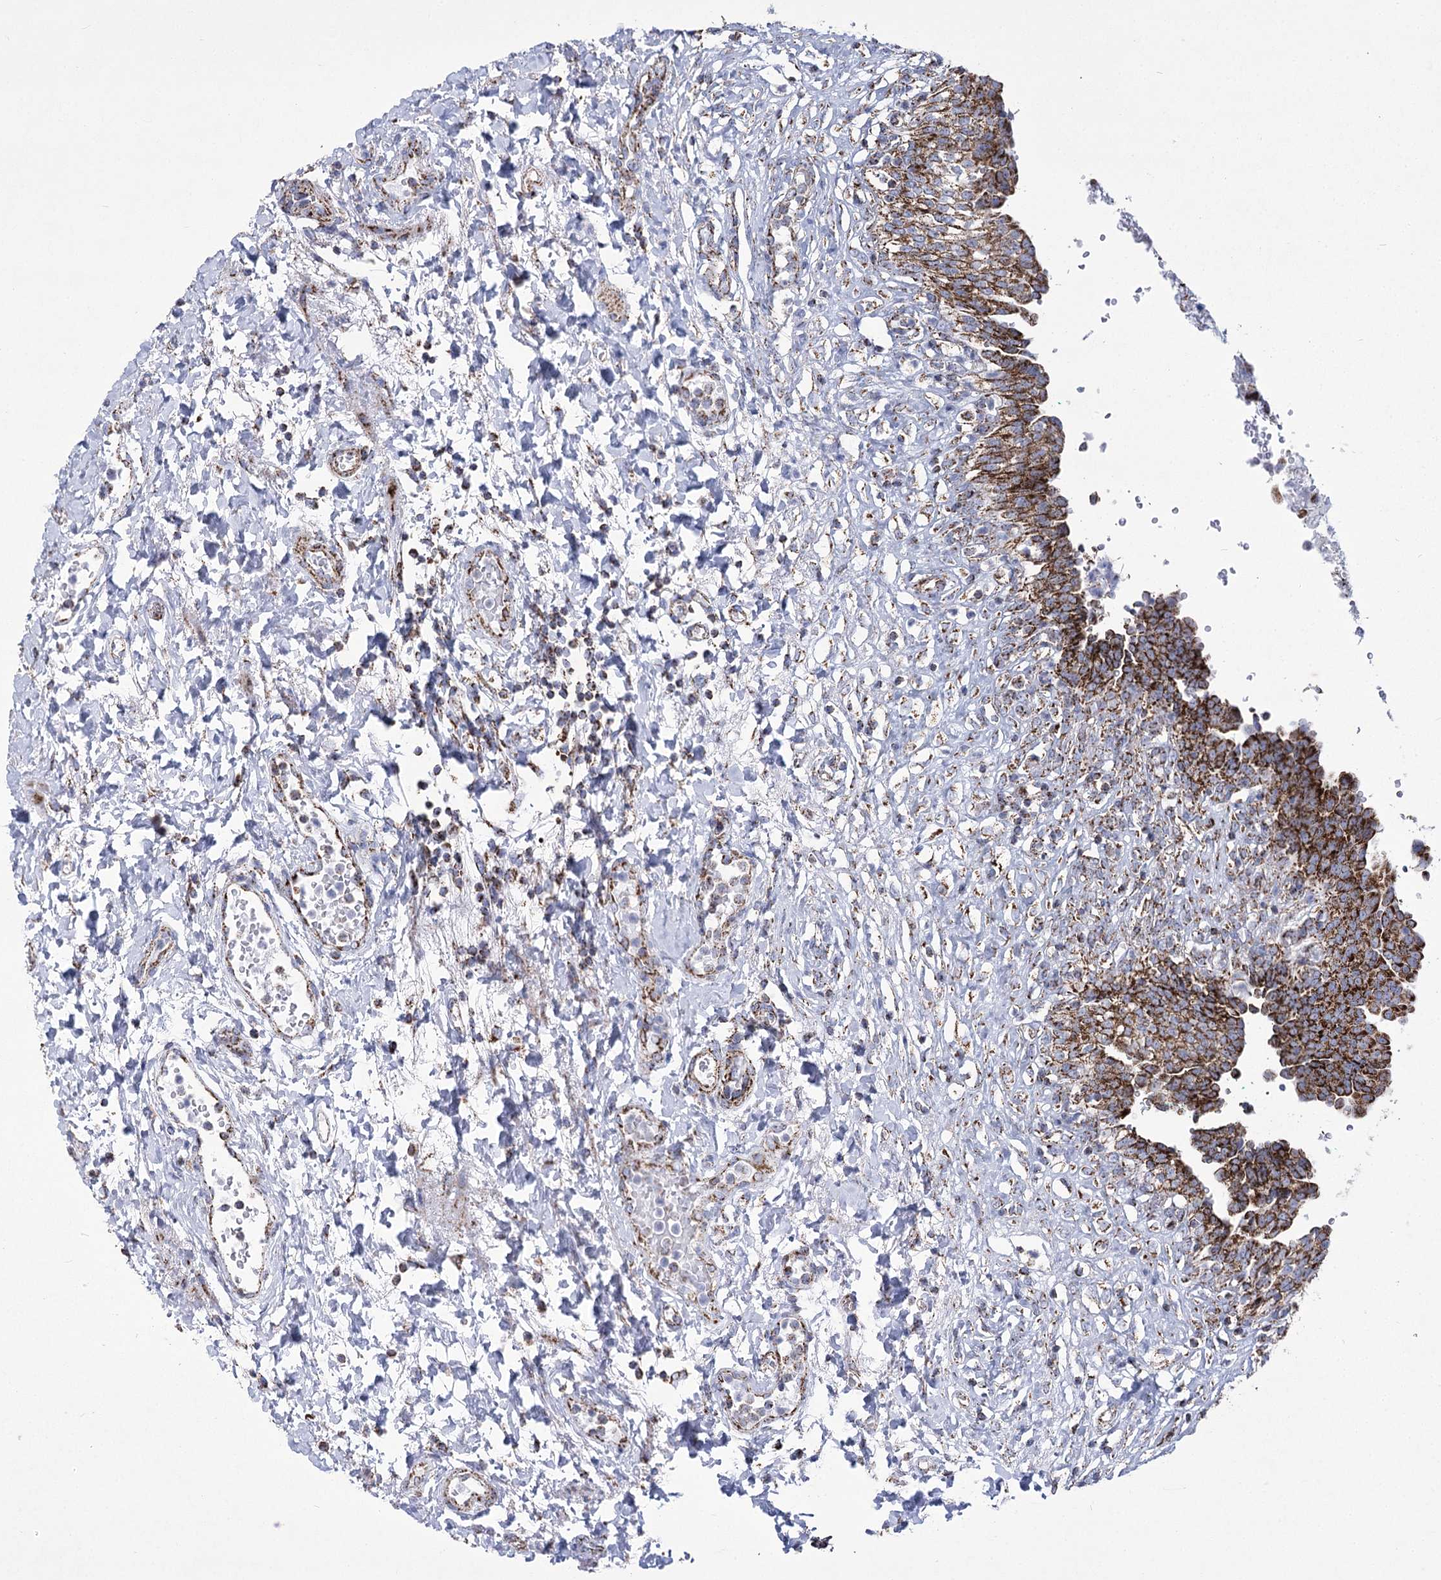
{"staining": {"intensity": "strong", "quantity": "25%-75%", "location": "cytoplasmic/membranous"}, "tissue": "urinary bladder", "cell_type": "Urothelial cells", "image_type": "normal", "snomed": [{"axis": "morphology", "description": "Urothelial carcinoma, High grade"}, {"axis": "topography", "description": "Urinary bladder"}], "caption": "Protein analysis of unremarkable urinary bladder exhibits strong cytoplasmic/membranous expression in approximately 25%-75% of urothelial cells. The staining was performed using DAB, with brown indicating positive protein expression. Nuclei are stained blue with hematoxylin.", "gene": "PDHB", "patient": {"sex": "male", "age": 46}}